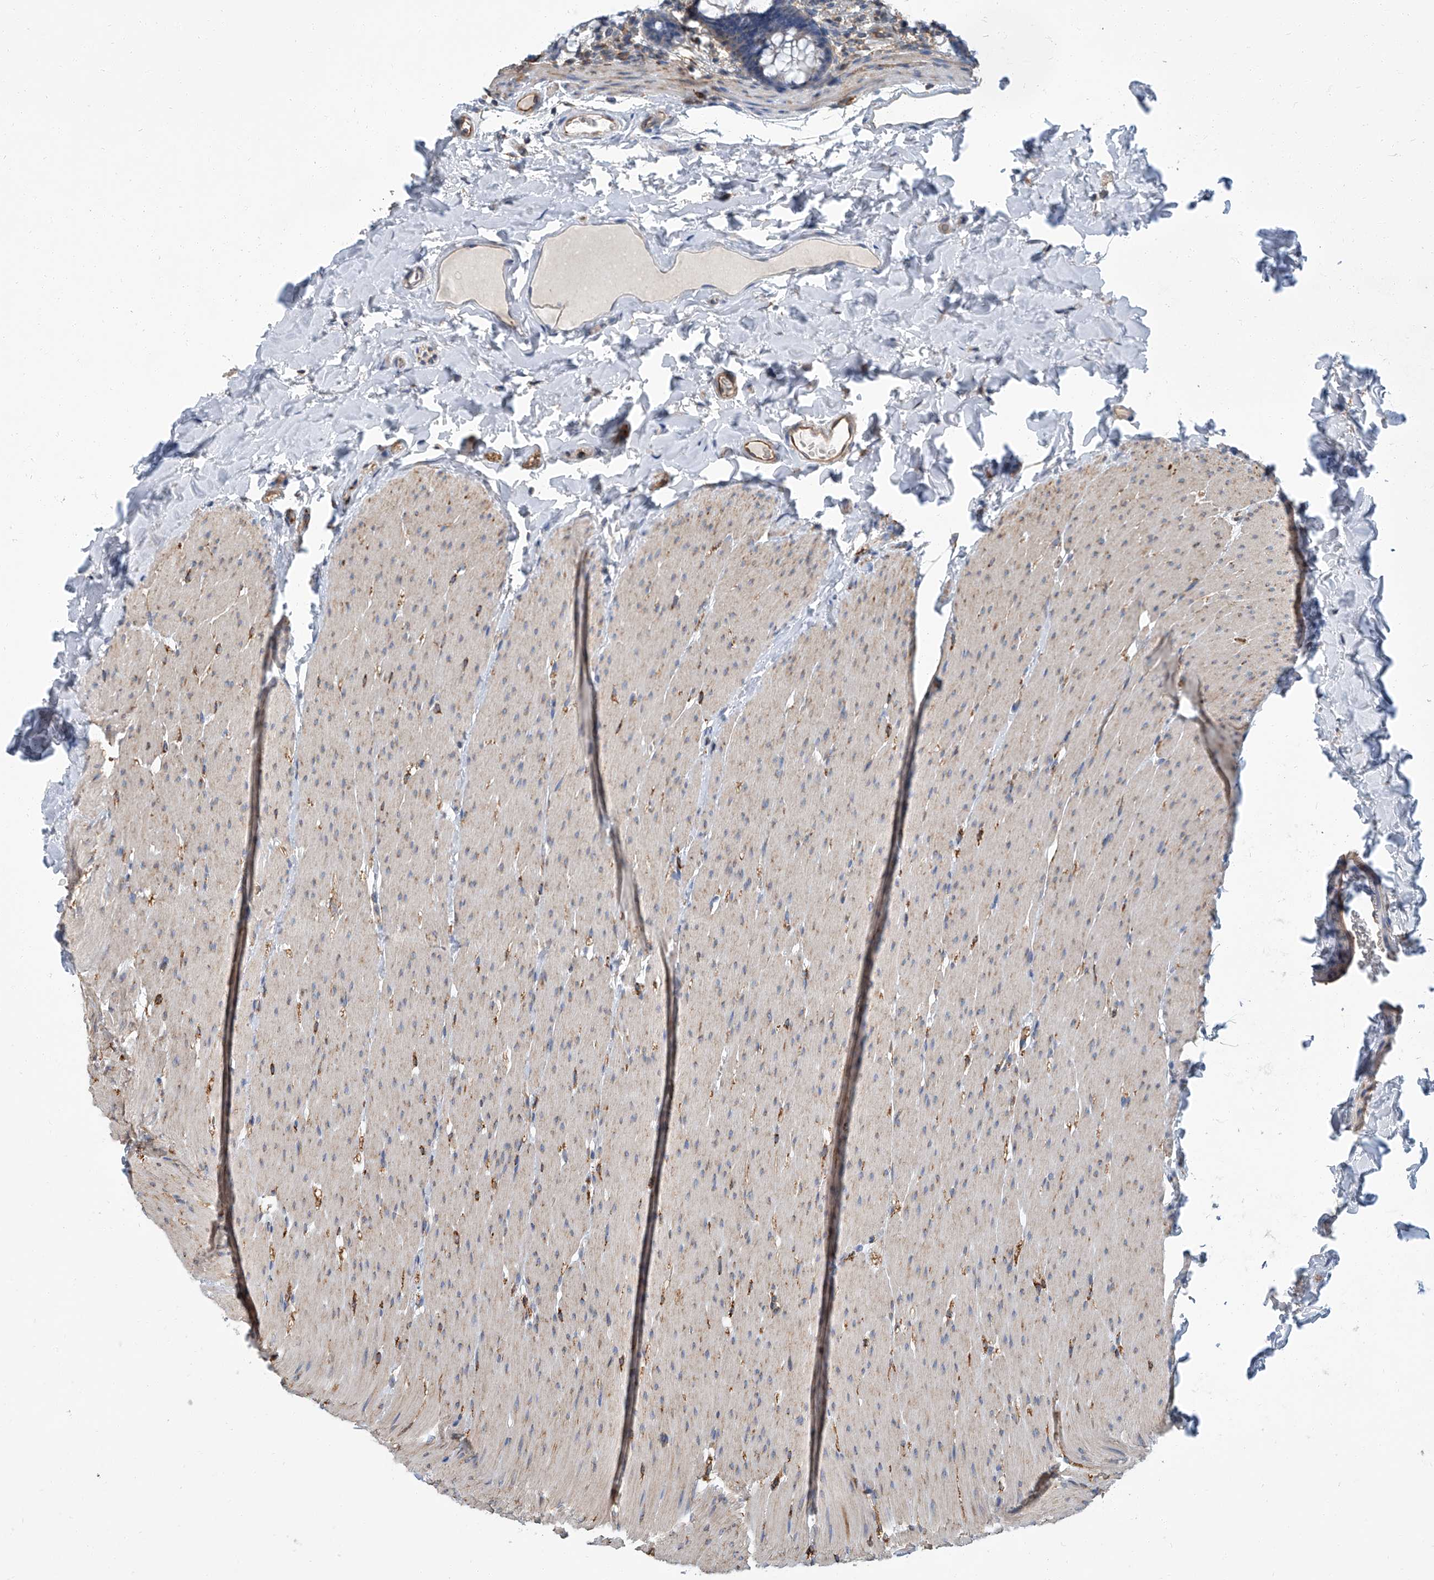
{"staining": {"intensity": "moderate", "quantity": "25%-75%", "location": "cytoplasmic/membranous"}, "tissue": "colon", "cell_type": "Endothelial cells", "image_type": "normal", "snomed": [{"axis": "morphology", "description": "Normal tissue, NOS"}, {"axis": "topography", "description": "Colon"}], "caption": "An IHC photomicrograph of normal tissue is shown. Protein staining in brown labels moderate cytoplasmic/membranous positivity in colon within endothelial cells.", "gene": "PSMB10", "patient": {"sex": "female", "age": 62}}